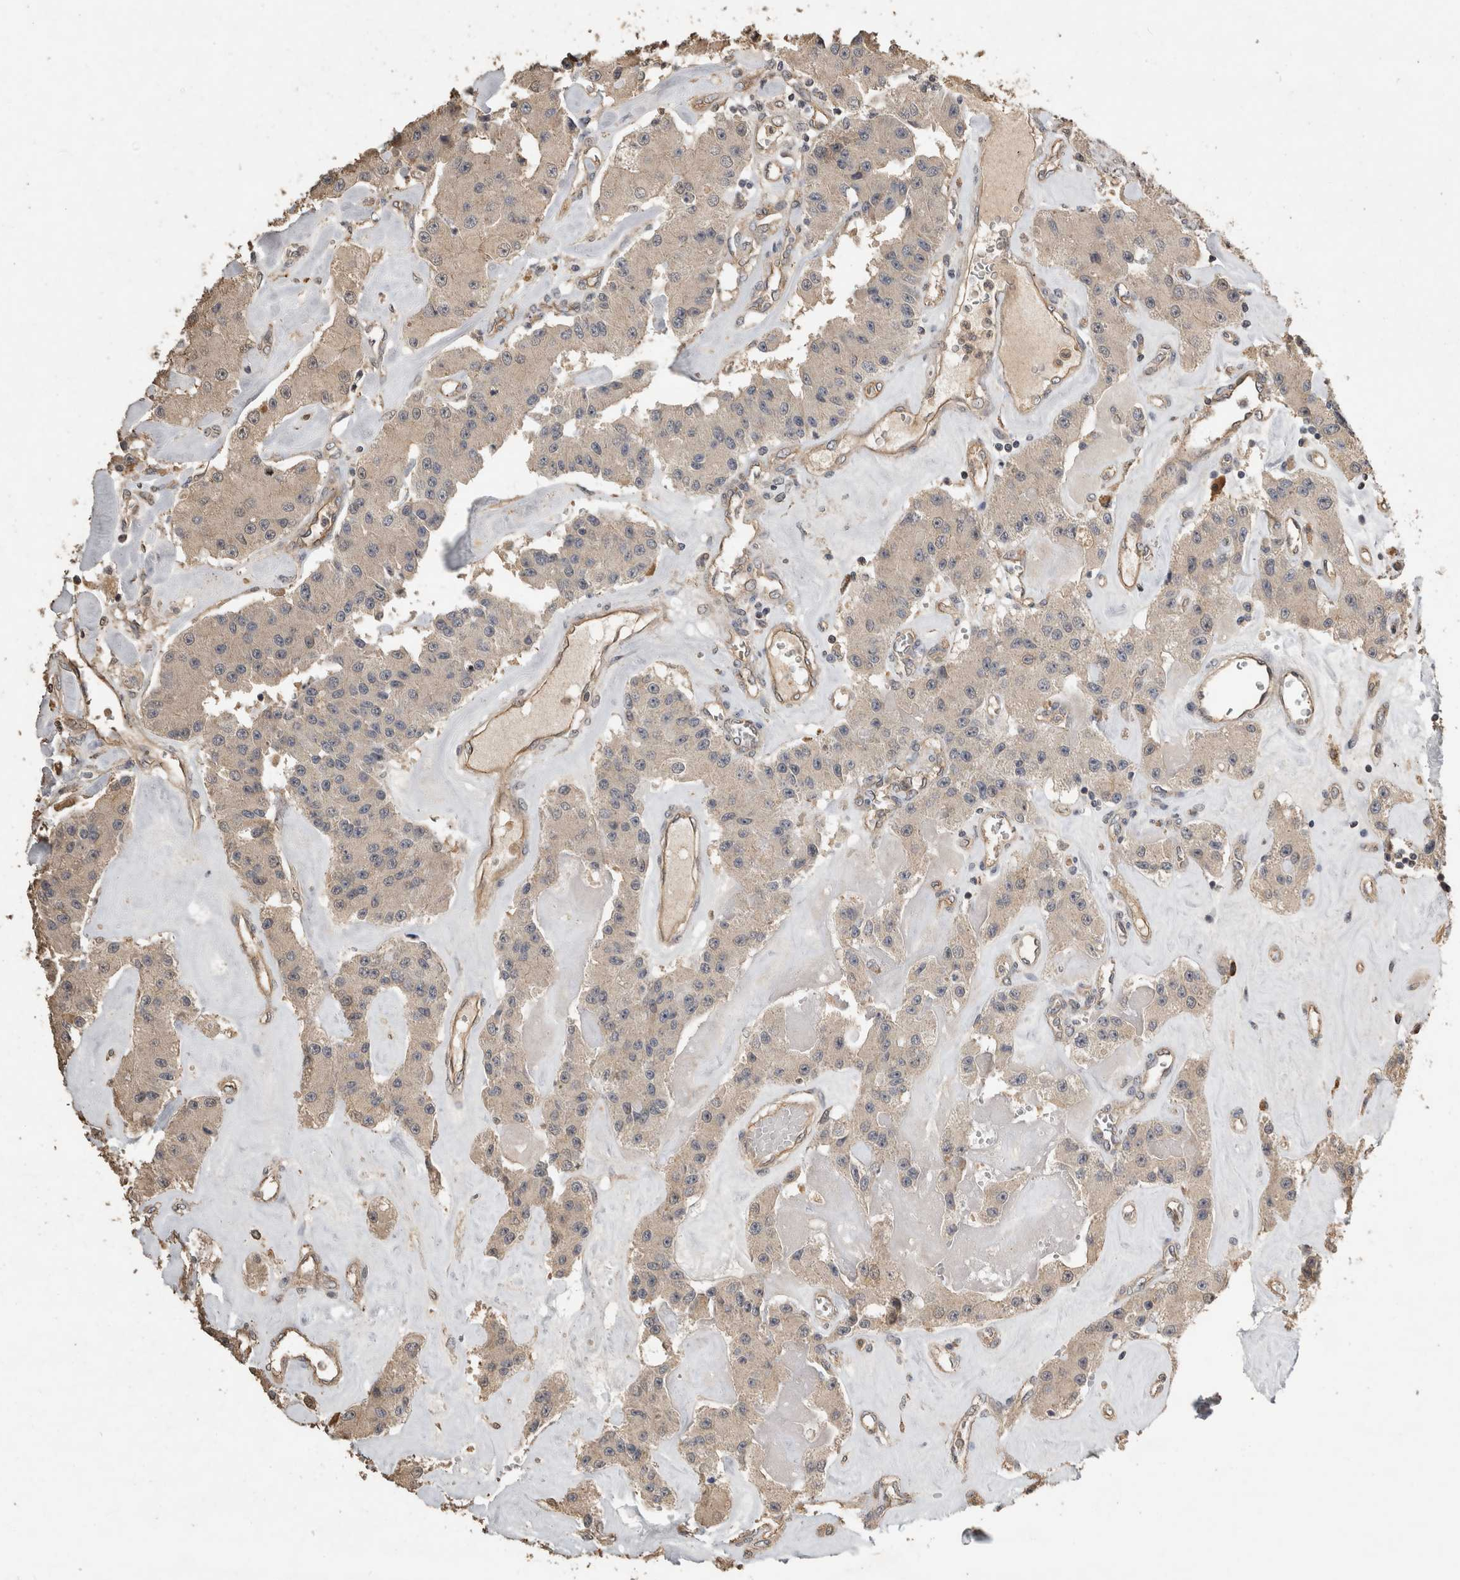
{"staining": {"intensity": "weak", "quantity": "25%-75%", "location": "cytoplasmic/membranous"}, "tissue": "carcinoid", "cell_type": "Tumor cells", "image_type": "cancer", "snomed": [{"axis": "morphology", "description": "Carcinoid, malignant, NOS"}, {"axis": "topography", "description": "Pancreas"}], "caption": "IHC micrograph of human malignant carcinoid stained for a protein (brown), which shows low levels of weak cytoplasmic/membranous staining in about 25%-75% of tumor cells.", "gene": "RHPN1", "patient": {"sex": "male", "age": 41}}